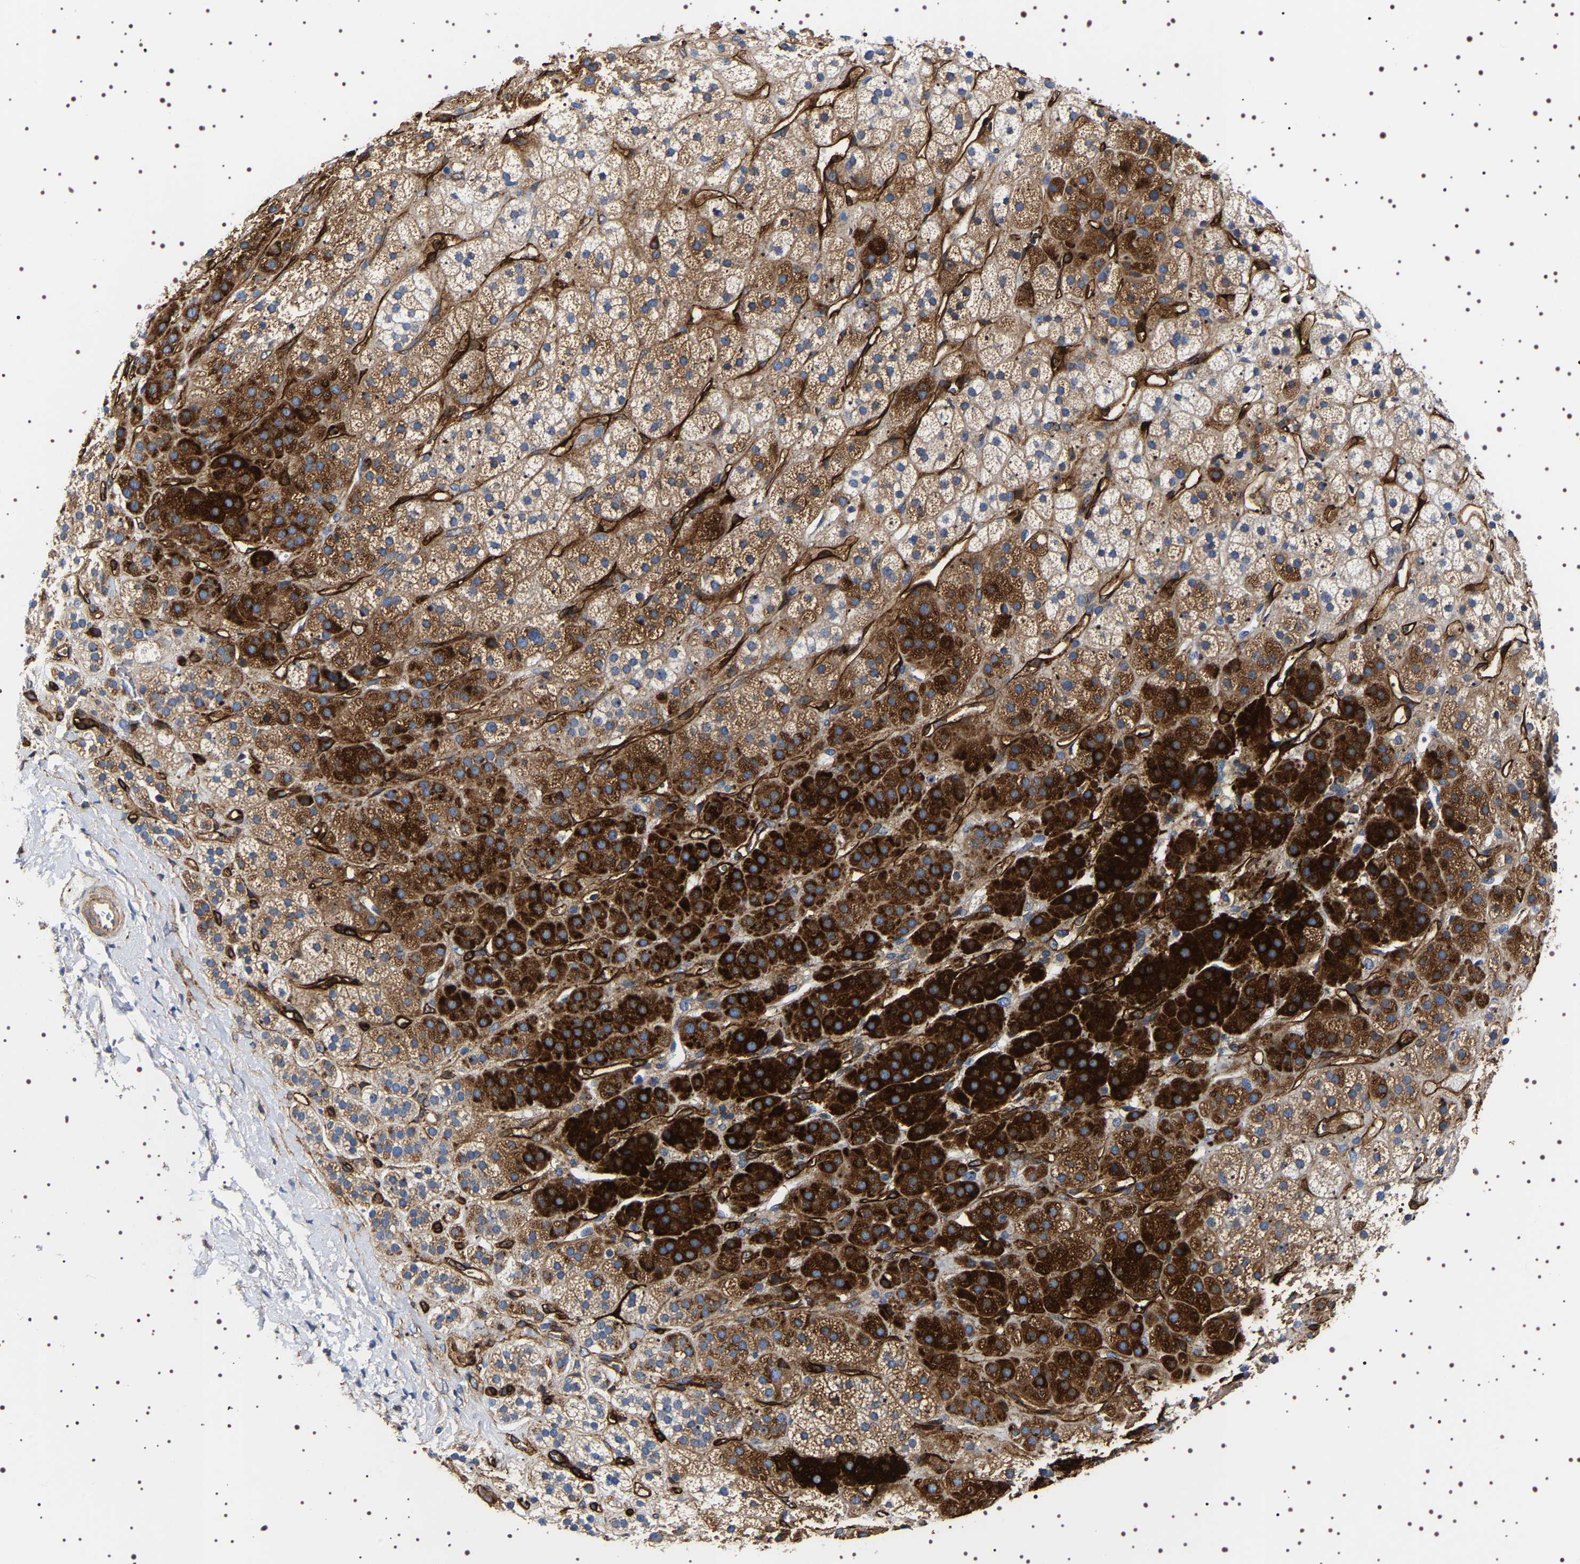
{"staining": {"intensity": "strong", "quantity": ">75%", "location": "cytoplasmic/membranous"}, "tissue": "adrenal gland", "cell_type": "Glandular cells", "image_type": "normal", "snomed": [{"axis": "morphology", "description": "Normal tissue, NOS"}, {"axis": "topography", "description": "Adrenal gland"}], "caption": "A high-resolution image shows immunohistochemistry (IHC) staining of normal adrenal gland, which exhibits strong cytoplasmic/membranous expression in about >75% of glandular cells. The staining was performed using DAB, with brown indicating positive protein expression. Nuclei are stained blue with hematoxylin.", "gene": "SQLE", "patient": {"sex": "male", "age": 56}}